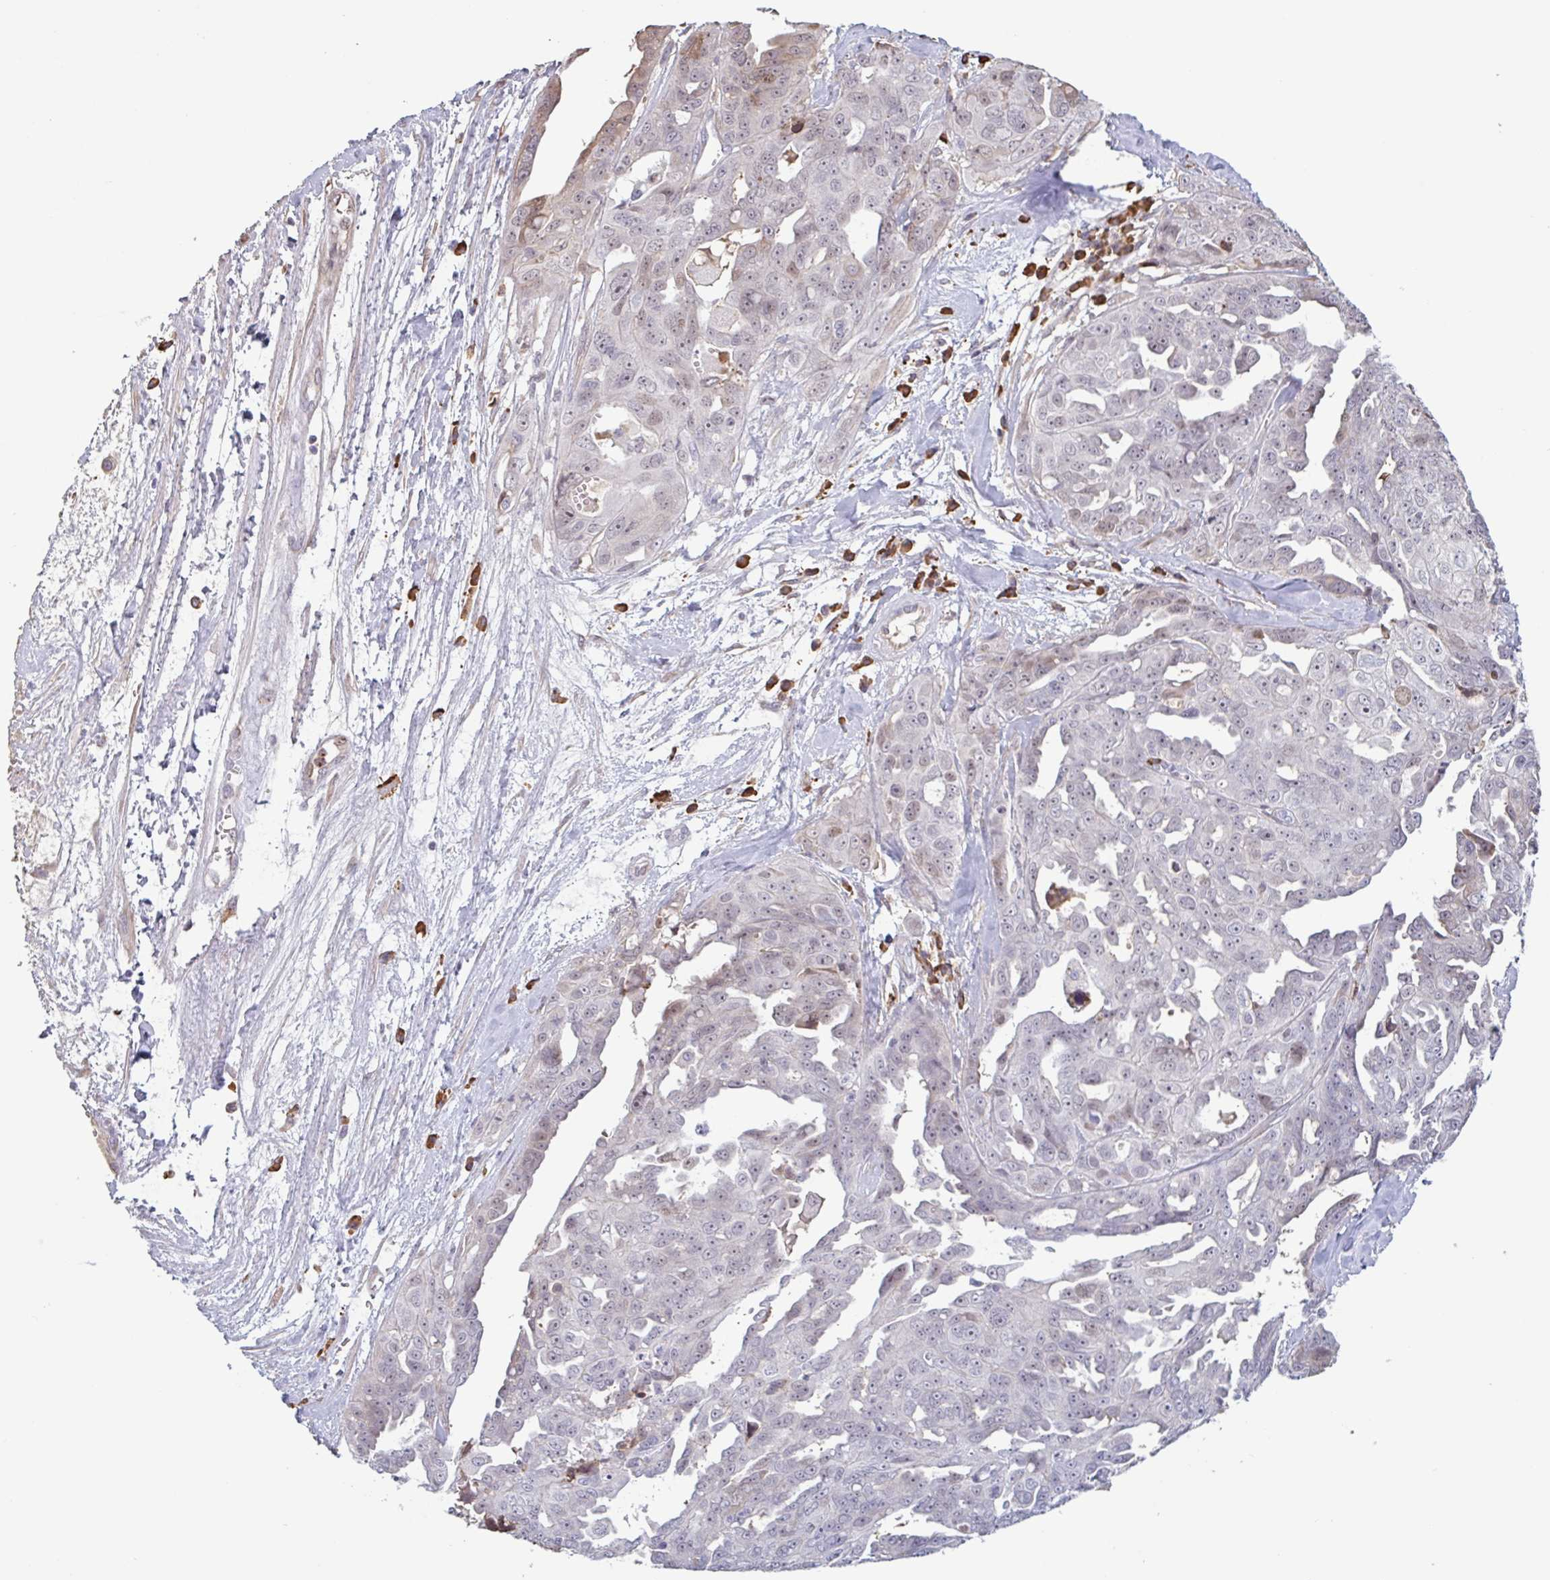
{"staining": {"intensity": "weak", "quantity": "<25%", "location": "nuclear"}, "tissue": "ovarian cancer", "cell_type": "Tumor cells", "image_type": "cancer", "snomed": [{"axis": "morphology", "description": "Carcinoma, endometroid"}, {"axis": "topography", "description": "Ovary"}], "caption": "Immunohistochemistry of human endometroid carcinoma (ovarian) exhibits no staining in tumor cells.", "gene": "TAF1D", "patient": {"sex": "female", "age": 70}}